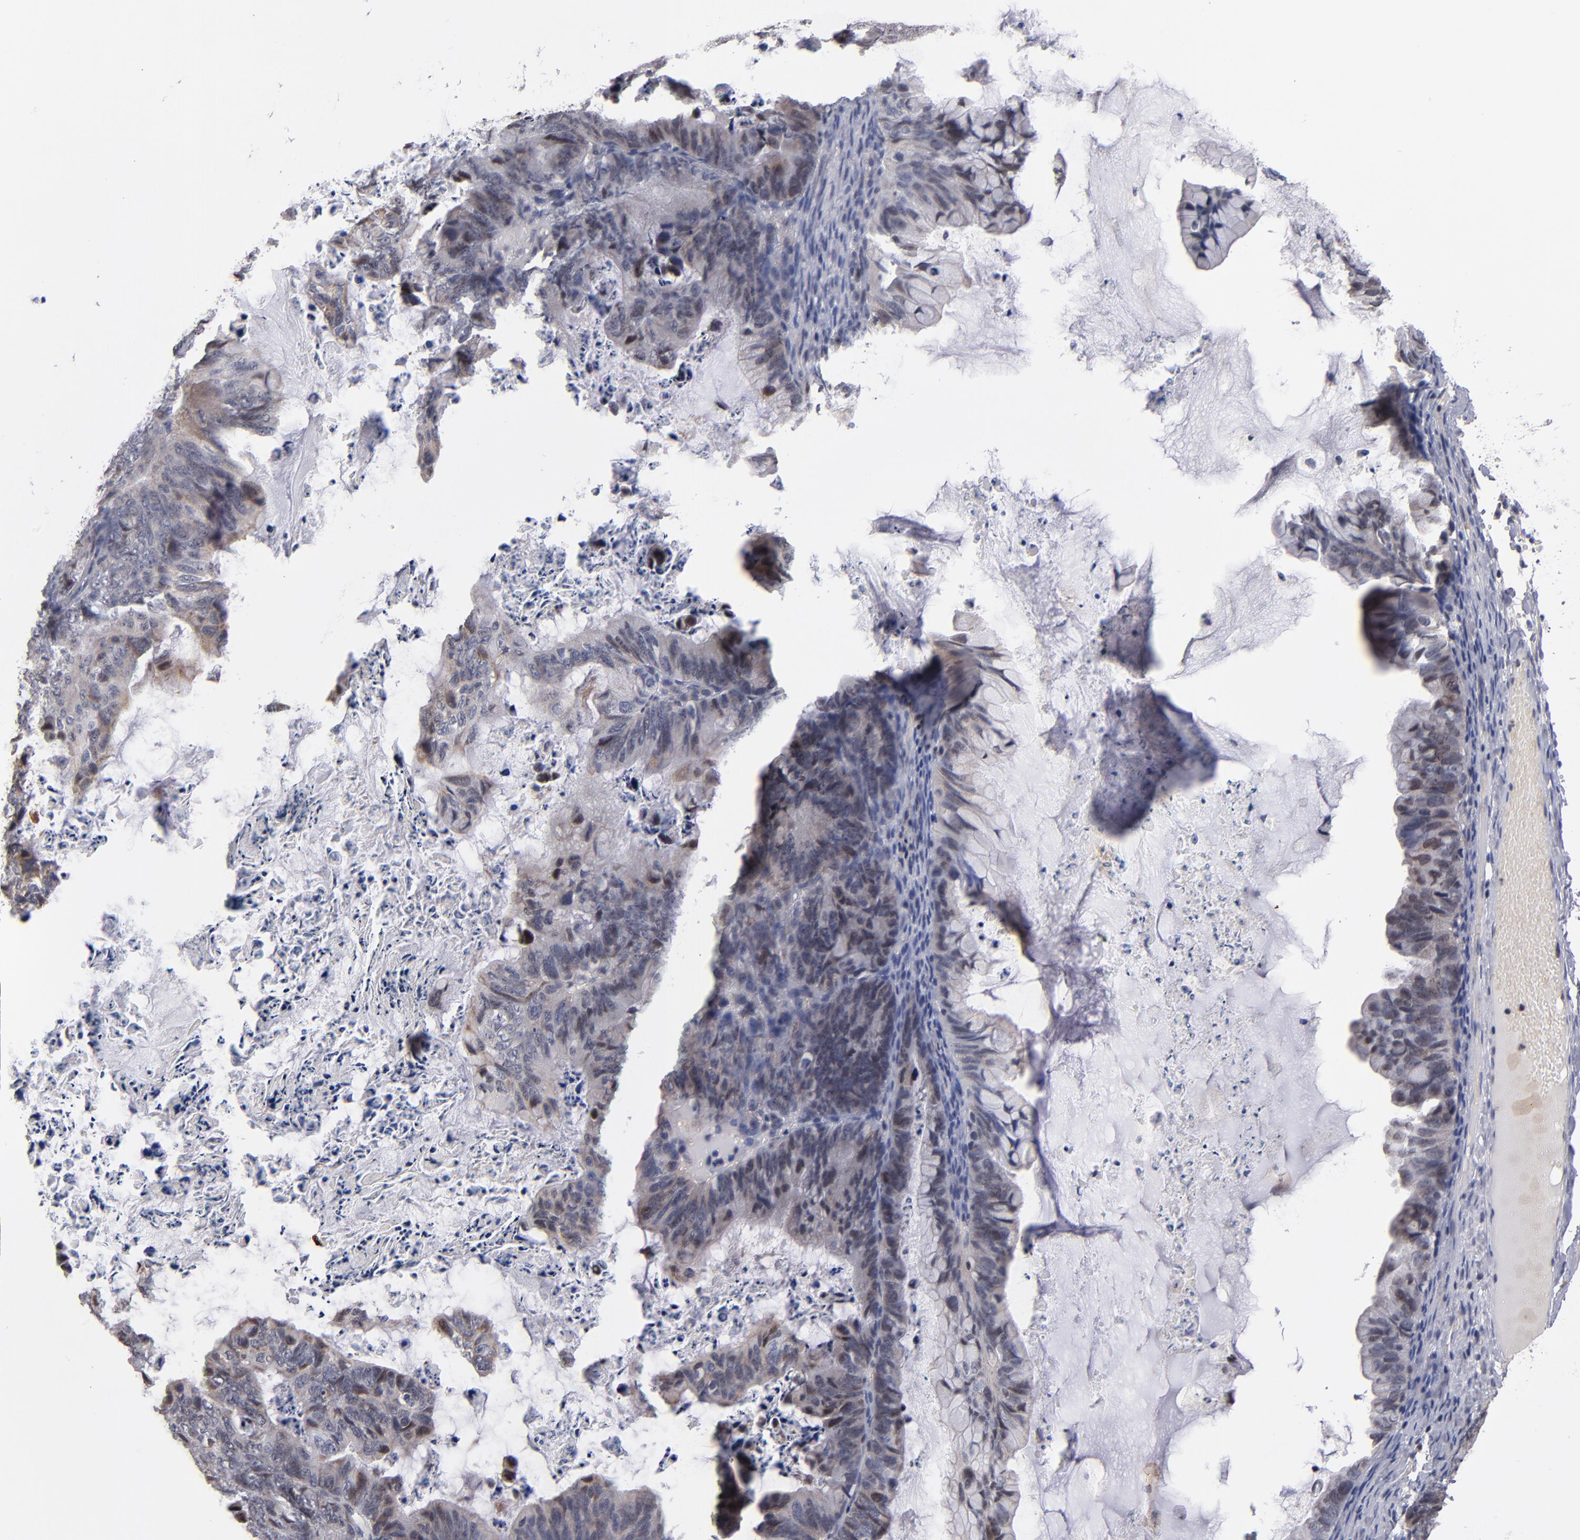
{"staining": {"intensity": "weak", "quantity": "25%-75%", "location": "cytoplasmic/membranous,nuclear"}, "tissue": "ovarian cancer", "cell_type": "Tumor cells", "image_type": "cancer", "snomed": [{"axis": "morphology", "description": "Cystadenocarcinoma, mucinous, NOS"}, {"axis": "topography", "description": "Ovary"}], "caption": "Weak cytoplasmic/membranous and nuclear positivity for a protein is identified in about 25%-75% of tumor cells of ovarian cancer (mucinous cystadenocarcinoma) using immunohistochemistry (IHC).", "gene": "ODF2", "patient": {"sex": "female", "age": 36}}